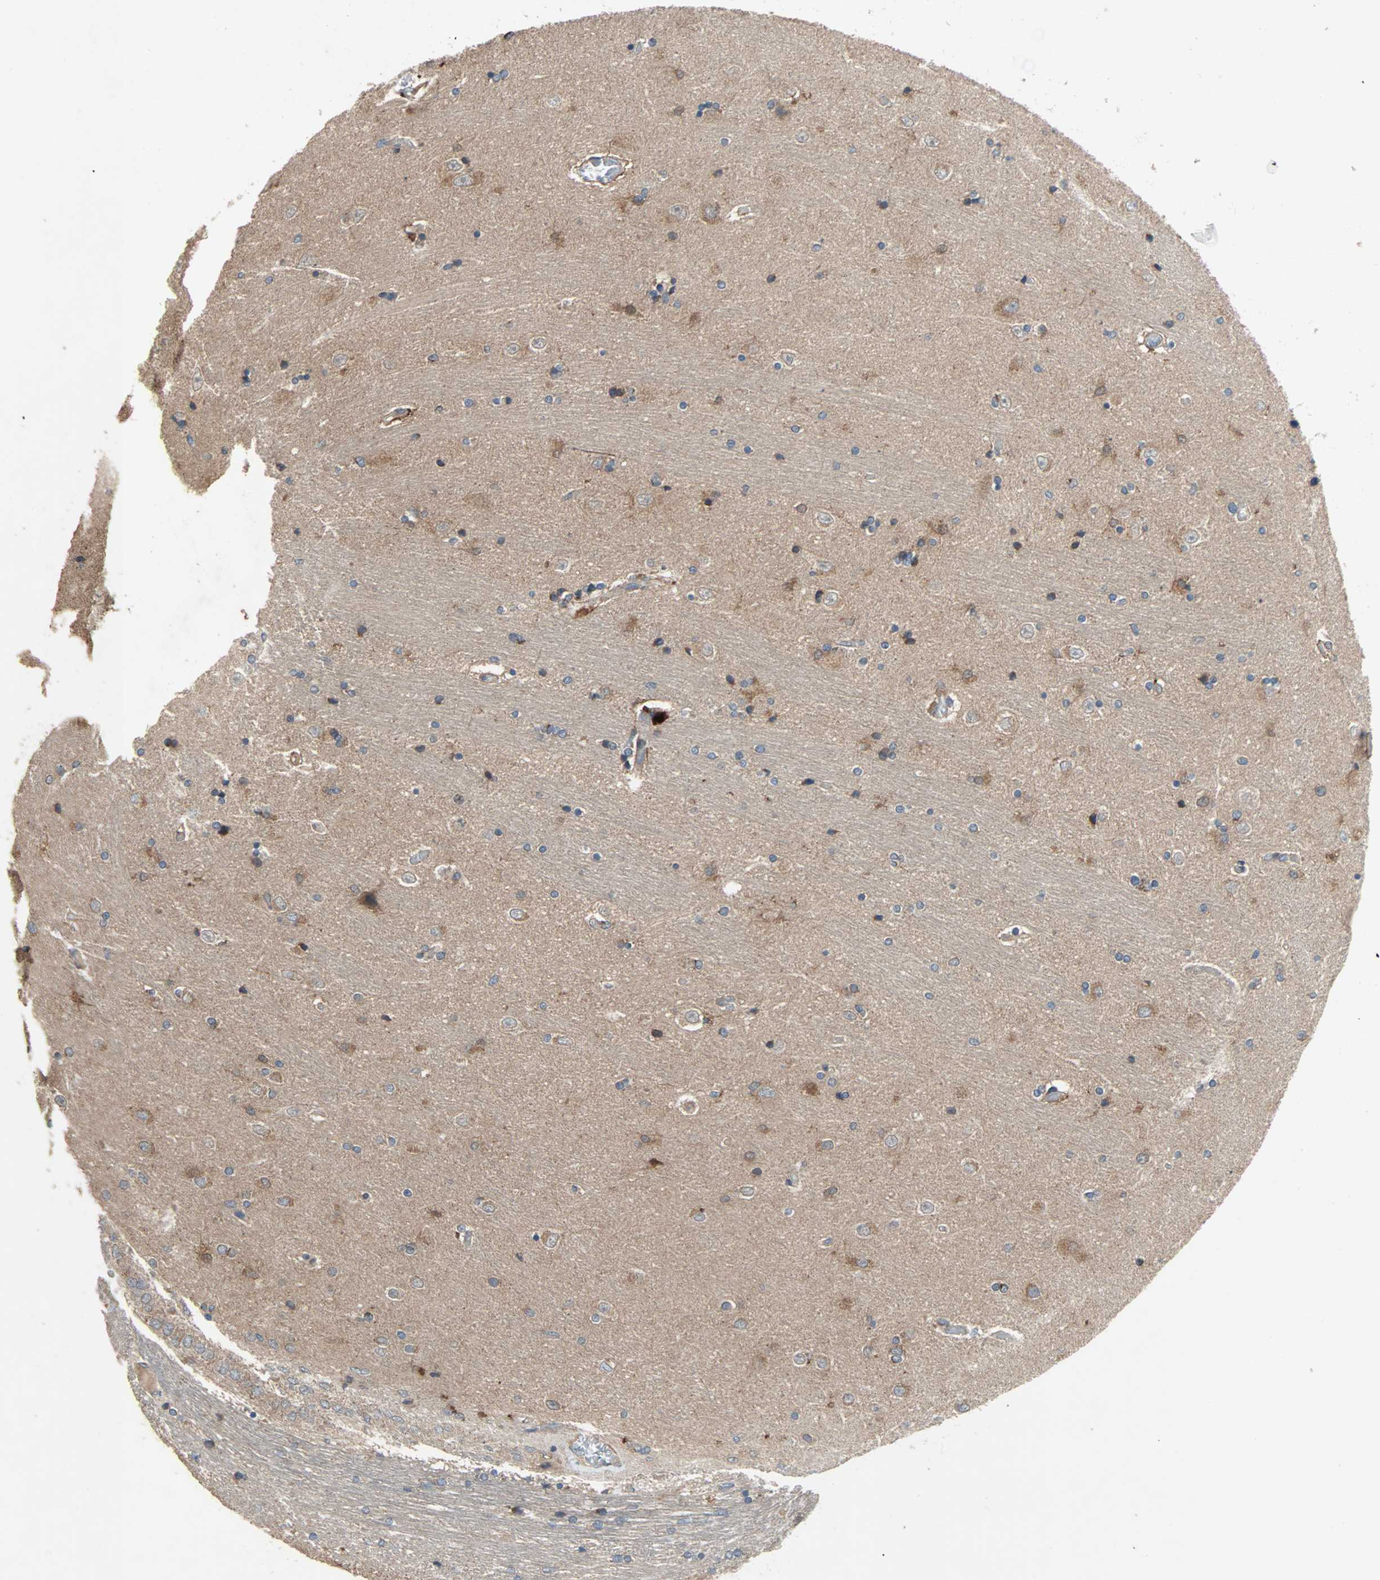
{"staining": {"intensity": "moderate", "quantity": "25%-75%", "location": "cytoplasmic/membranous"}, "tissue": "hippocampus", "cell_type": "Glial cells", "image_type": "normal", "snomed": [{"axis": "morphology", "description": "Normal tissue, NOS"}, {"axis": "topography", "description": "Hippocampus"}], "caption": "A histopathology image of hippocampus stained for a protein reveals moderate cytoplasmic/membranous brown staining in glial cells. (Brightfield microscopy of DAB IHC at high magnification).", "gene": "XYLT1", "patient": {"sex": "female", "age": 54}}